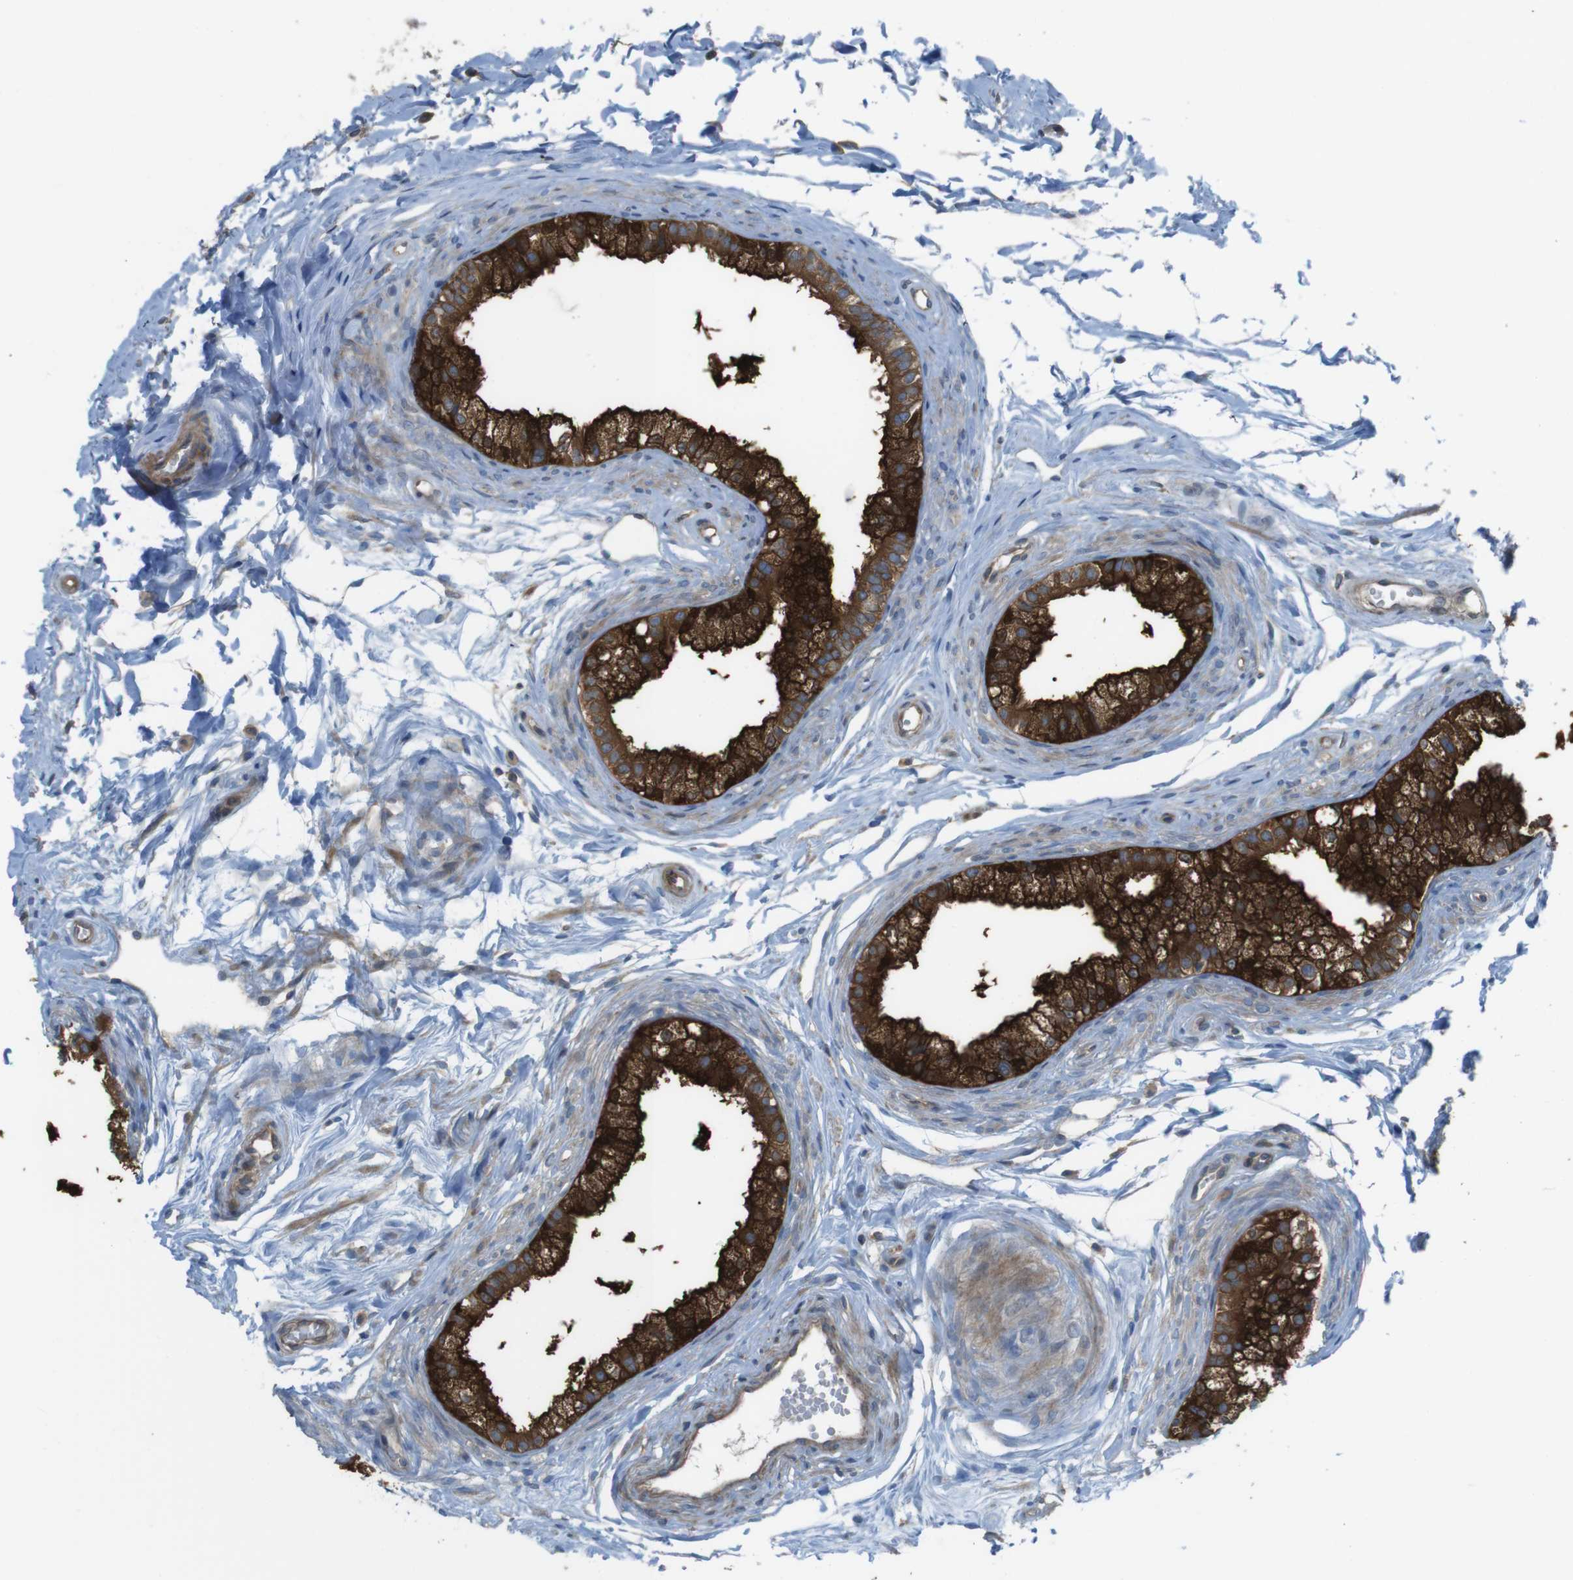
{"staining": {"intensity": "strong", "quantity": "25%-75%", "location": "cytoplasmic/membranous"}, "tissue": "epididymis", "cell_type": "Glandular cells", "image_type": "normal", "snomed": [{"axis": "morphology", "description": "Normal tissue, NOS"}, {"axis": "topography", "description": "Epididymis"}], "caption": "Immunohistochemical staining of unremarkable human epididymis exhibits high levels of strong cytoplasmic/membranous staining in about 25%-75% of glandular cells.", "gene": "MTHFD1L", "patient": {"sex": "male", "age": 56}}